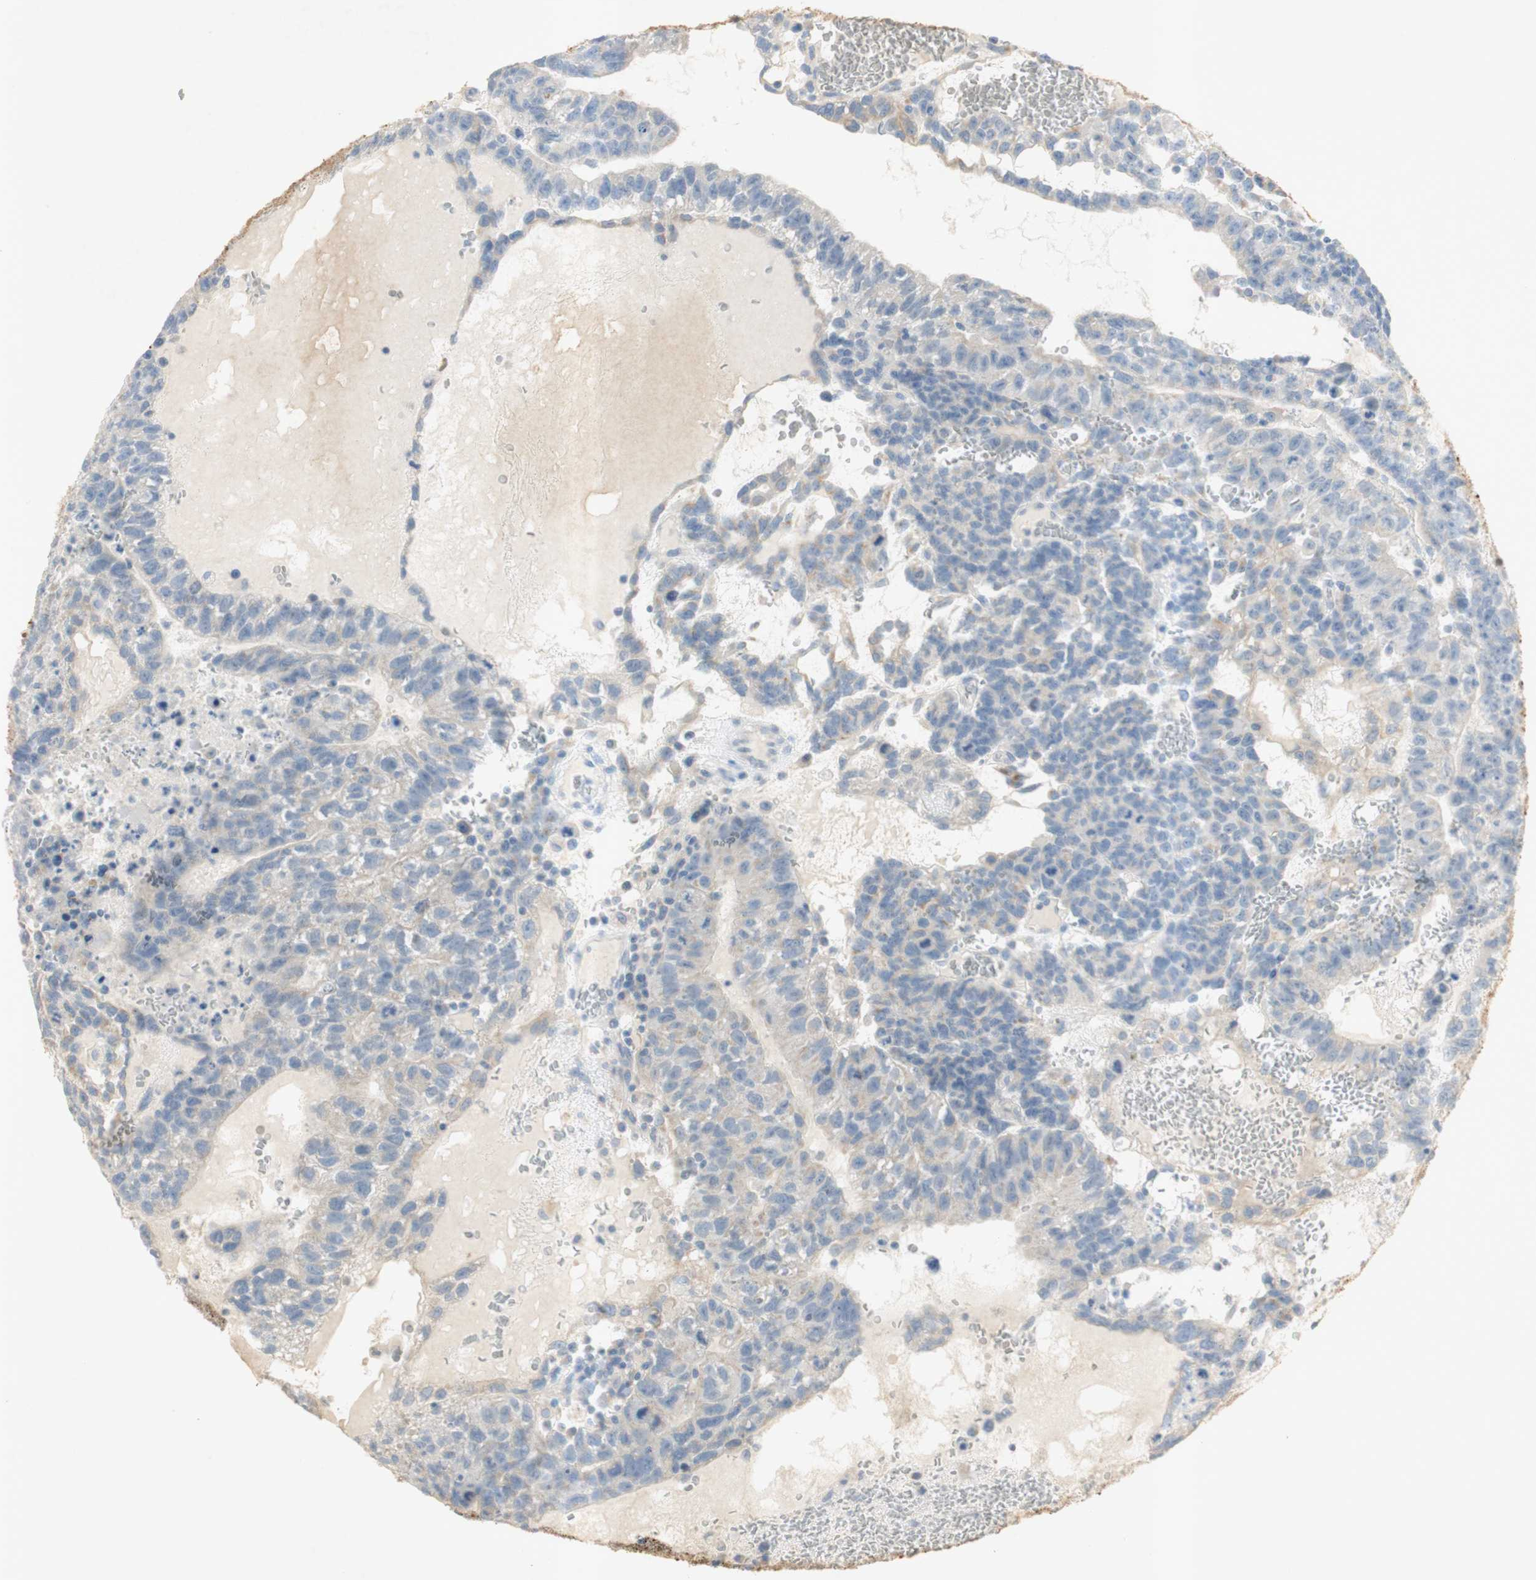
{"staining": {"intensity": "weak", "quantity": "<25%", "location": "none"}, "tissue": "testis cancer", "cell_type": "Tumor cells", "image_type": "cancer", "snomed": [{"axis": "morphology", "description": "Seminoma, NOS"}, {"axis": "morphology", "description": "Carcinoma, Embryonal, NOS"}, {"axis": "topography", "description": "Testis"}], "caption": "There is no significant expression in tumor cells of testis cancer. (DAB immunohistochemistry (IHC), high magnification).", "gene": "EPO", "patient": {"sex": "male", "age": 52}}